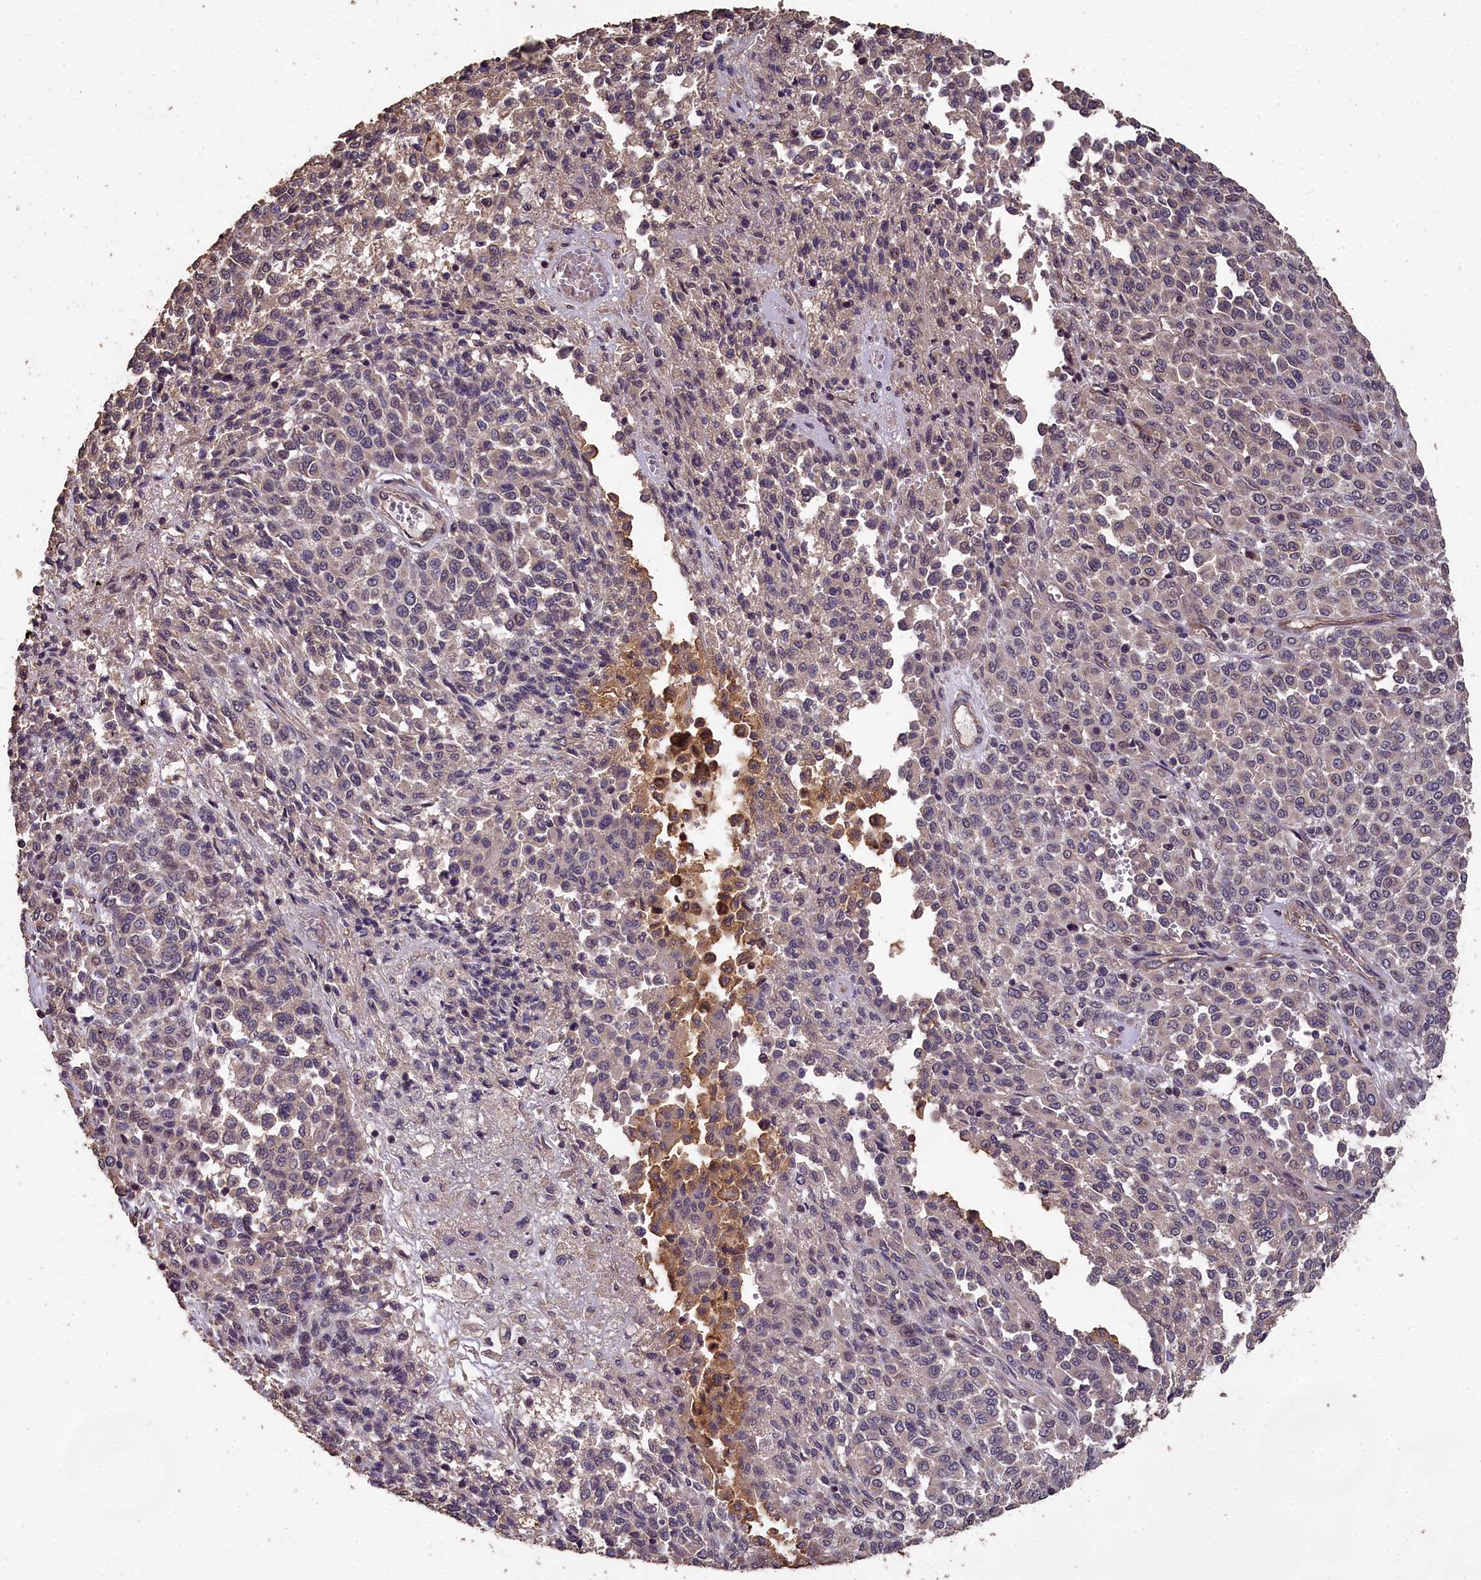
{"staining": {"intensity": "weak", "quantity": "<25%", "location": "cytoplasmic/membranous"}, "tissue": "melanoma", "cell_type": "Tumor cells", "image_type": "cancer", "snomed": [{"axis": "morphology", "description": "Malignant melanoma, Metastatic site"}, {"axis": "topography", "description": "Pancreas"}], "caption": "IHC photomicrograph of human melanoma stained for a protein (brown), which demonstrates no expression in tumor cells. (DAB IHC with hematoxylin counter stain).", "gene": "CHD9", "patient": {"sex": "female", "age": 30}}